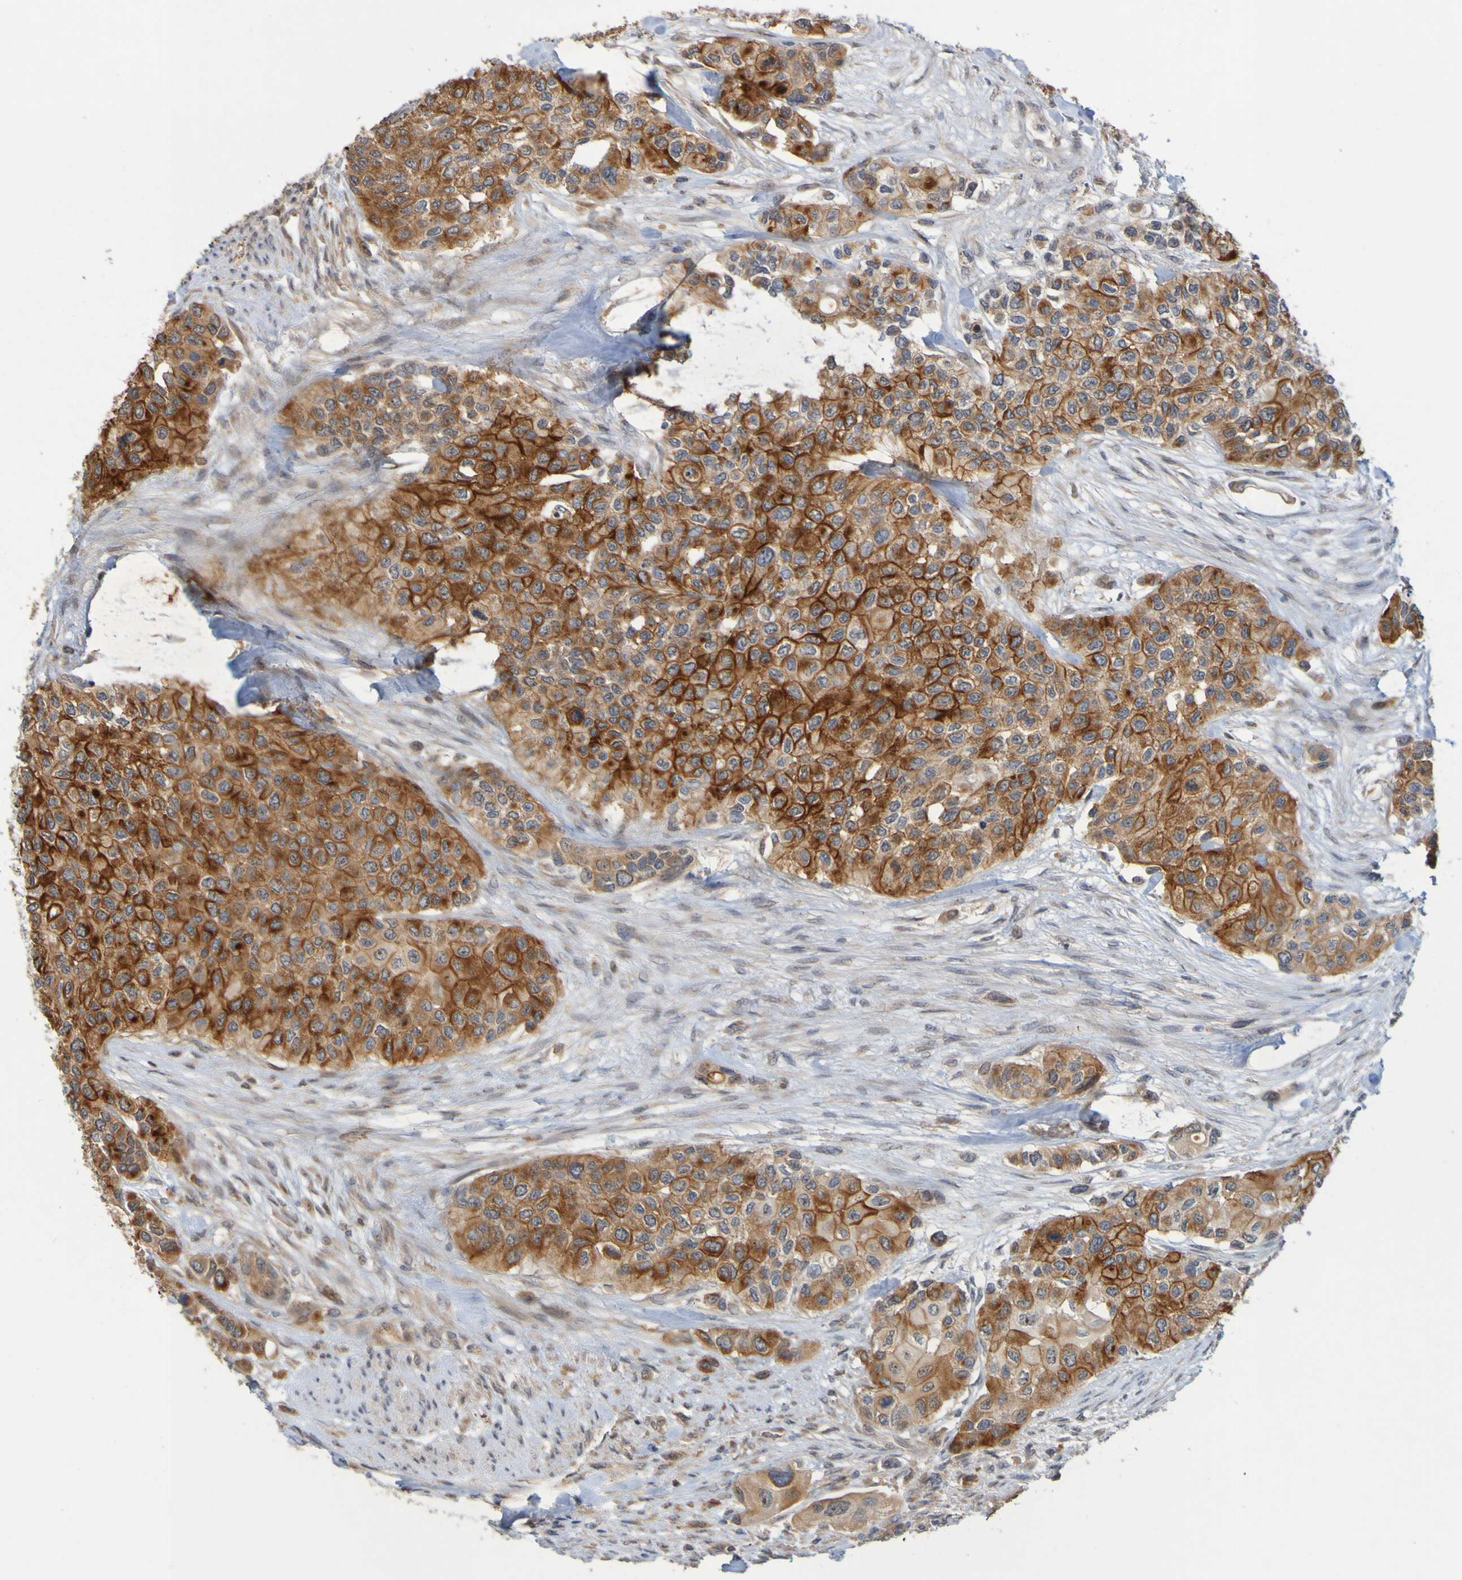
{"staining": {"intensity": "strong", "quantity": ">75%", "location": "cytoplasmic/membranous"}, "tissue": "urothelial cancer", "cell_type": "Tumor cells", "image_type": "cancer", "snomed": [{"axis": "morphology", "description": "Urothelial carcinoma, High grade"}, {"axis": "topography", "description": "Urinary bladder"}], "caption": "IHC micrograph of urothelial carcinoma (high-grade) stained for a protein (brown), which shows high levels of strong cytoplasmic/membranous positivity in about >75% of tumor cells.", "gene": "TMBIM1", "patient": {"sex": "female", "age": 56}}